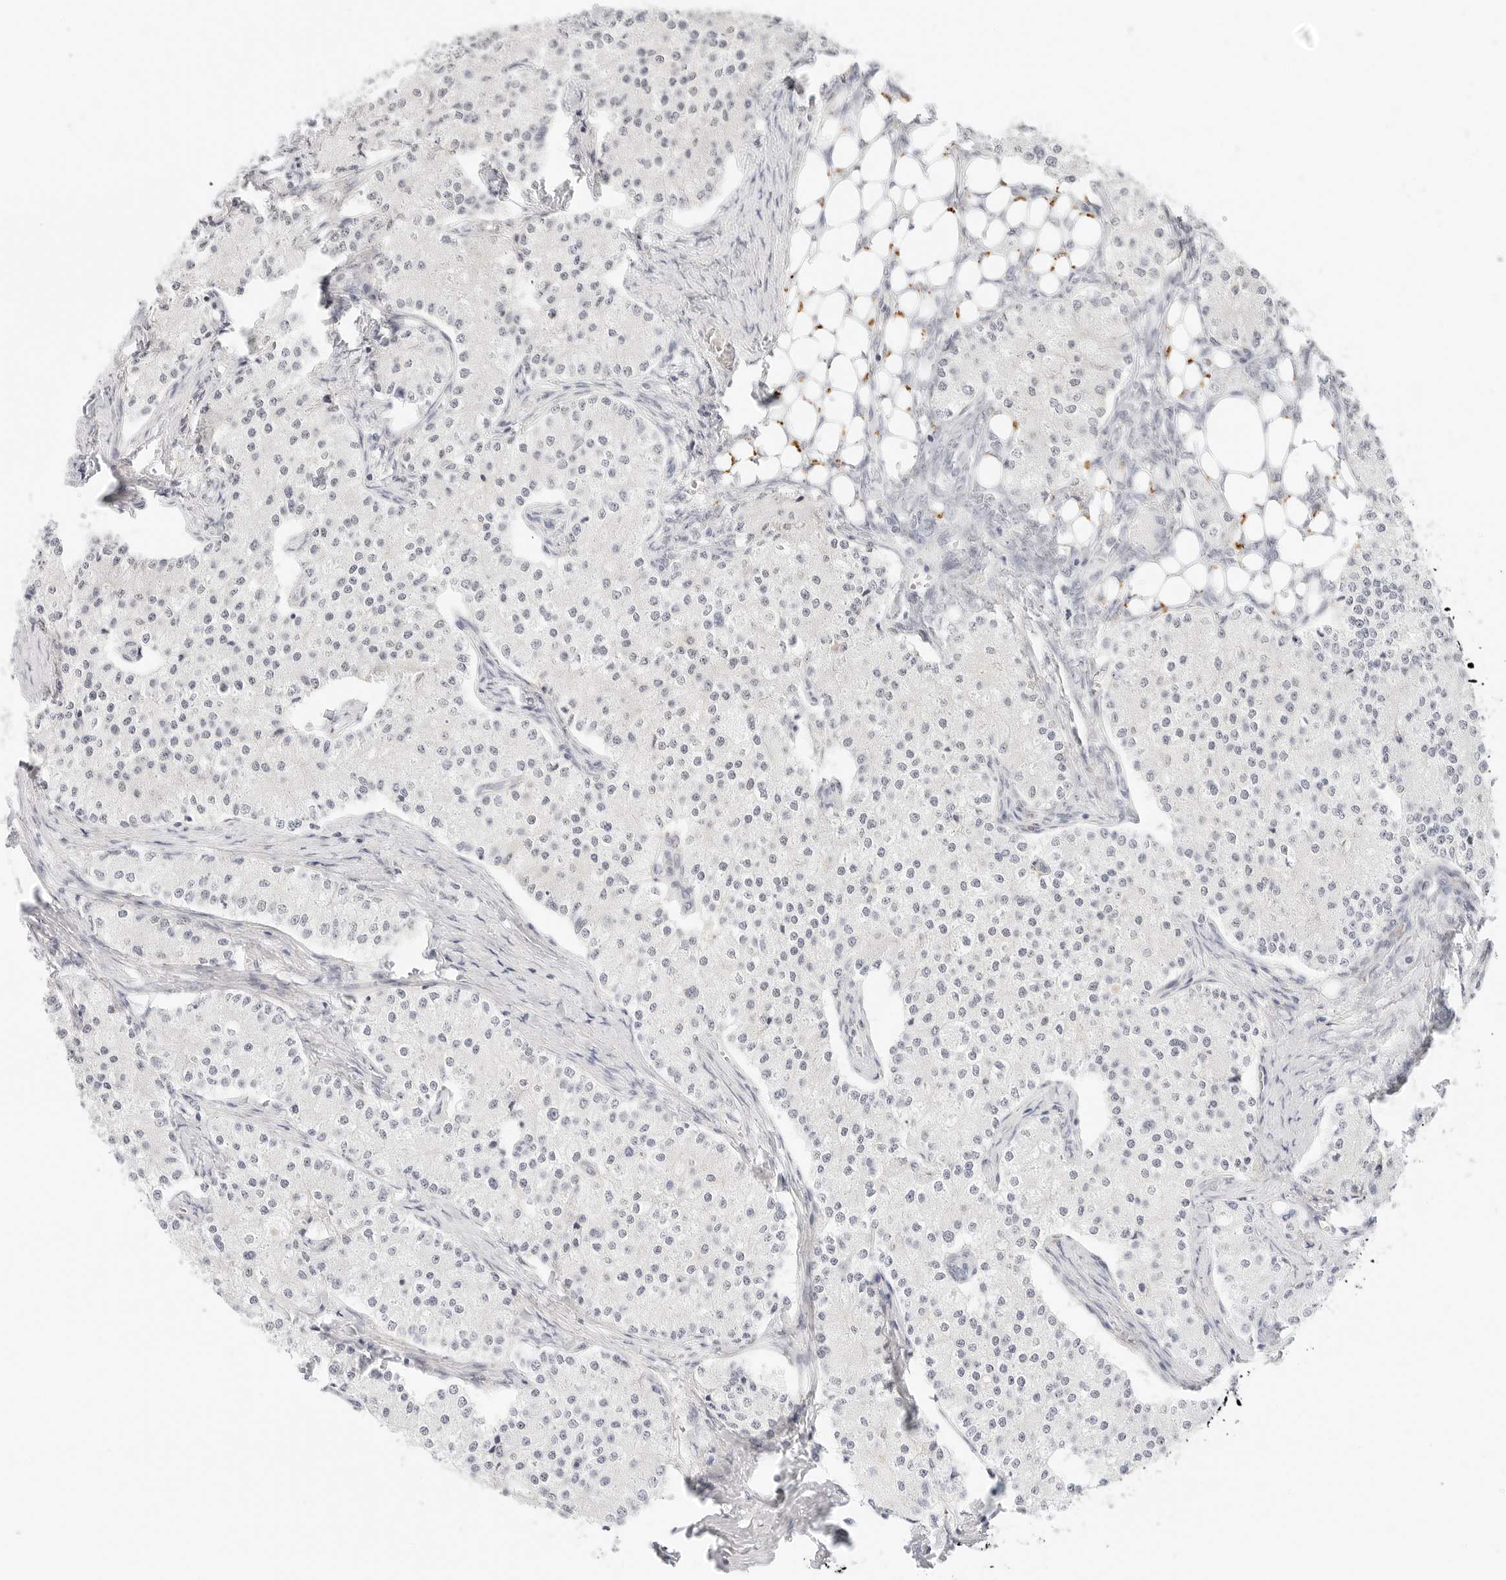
{"staining": {"intensity": "negative", "quantity": "none", "location": "none"}, "tissue": "carcinoid", "cell_type": "Tumor cells", "image_type": "cancer", "snomed": [{"axis": "morphology", "description": "Carcinoid, malignant, NOS"}, {"axis": "topography", "description": "Colon"}], "caption": "Immunohistochemistry of malignant carcinoid reveals no staining in tumor cells.", "gene": "XKR4", "patient": {"sex": "female", "age": 52}}